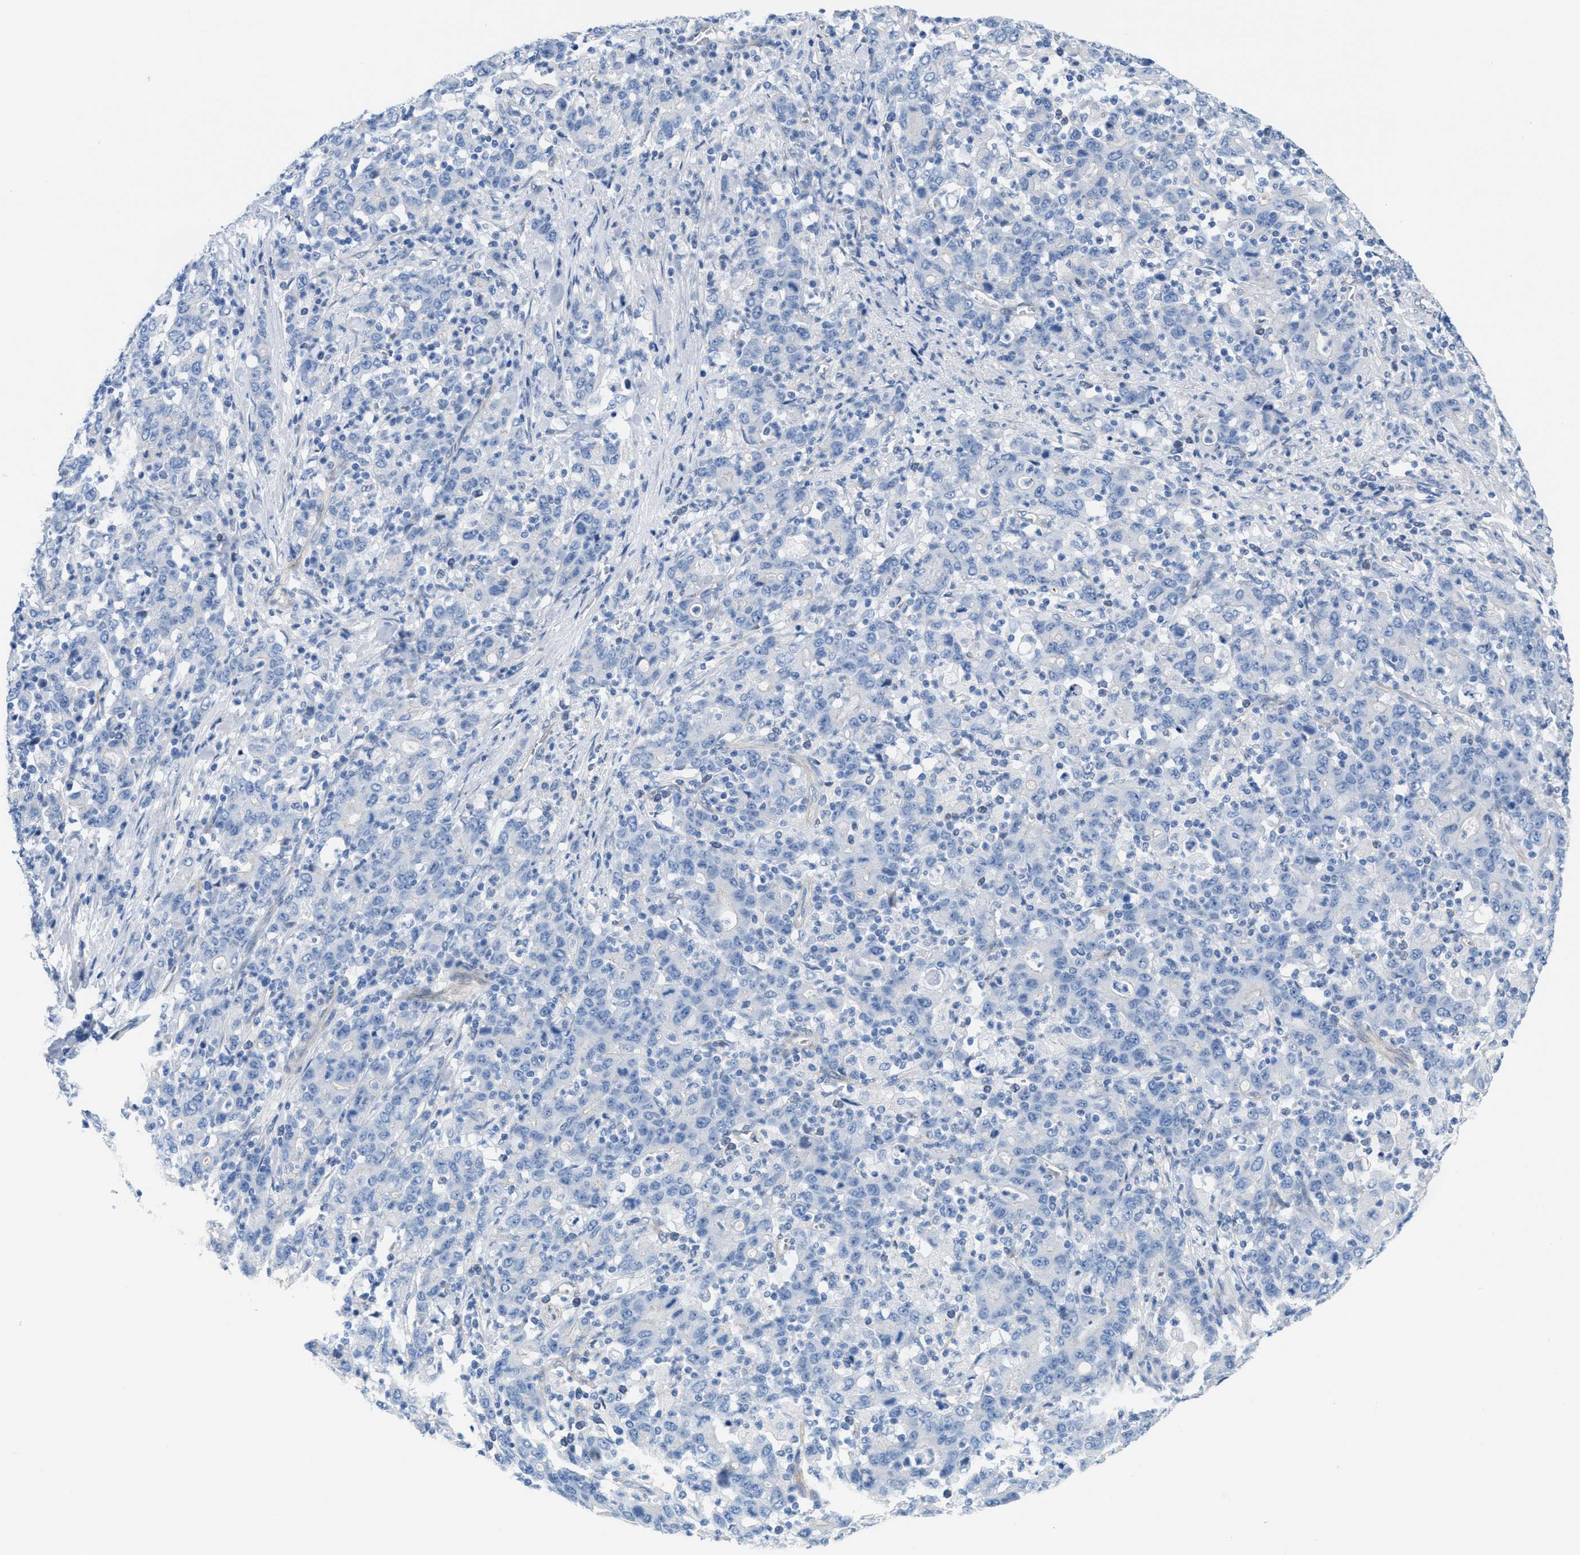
{"staining": {"intensity": "negative", "quantity": "none", "location": "none"}, "tissue": "stomach cancer", "cell_type": "Tumor cells", "image_type": "cancer", "snomed": [{"axis": "morphology", "description": "Adenocarcinoma, NOS"}, {"axis": "topography", "description": "Stomach, upper"}], "caption": "Image shows no protein positivity in tumor cells of adenocarcinoma (stomach) tissue.", "gene": "MPP3", "patient": {"sex": "male", "age": 69}}